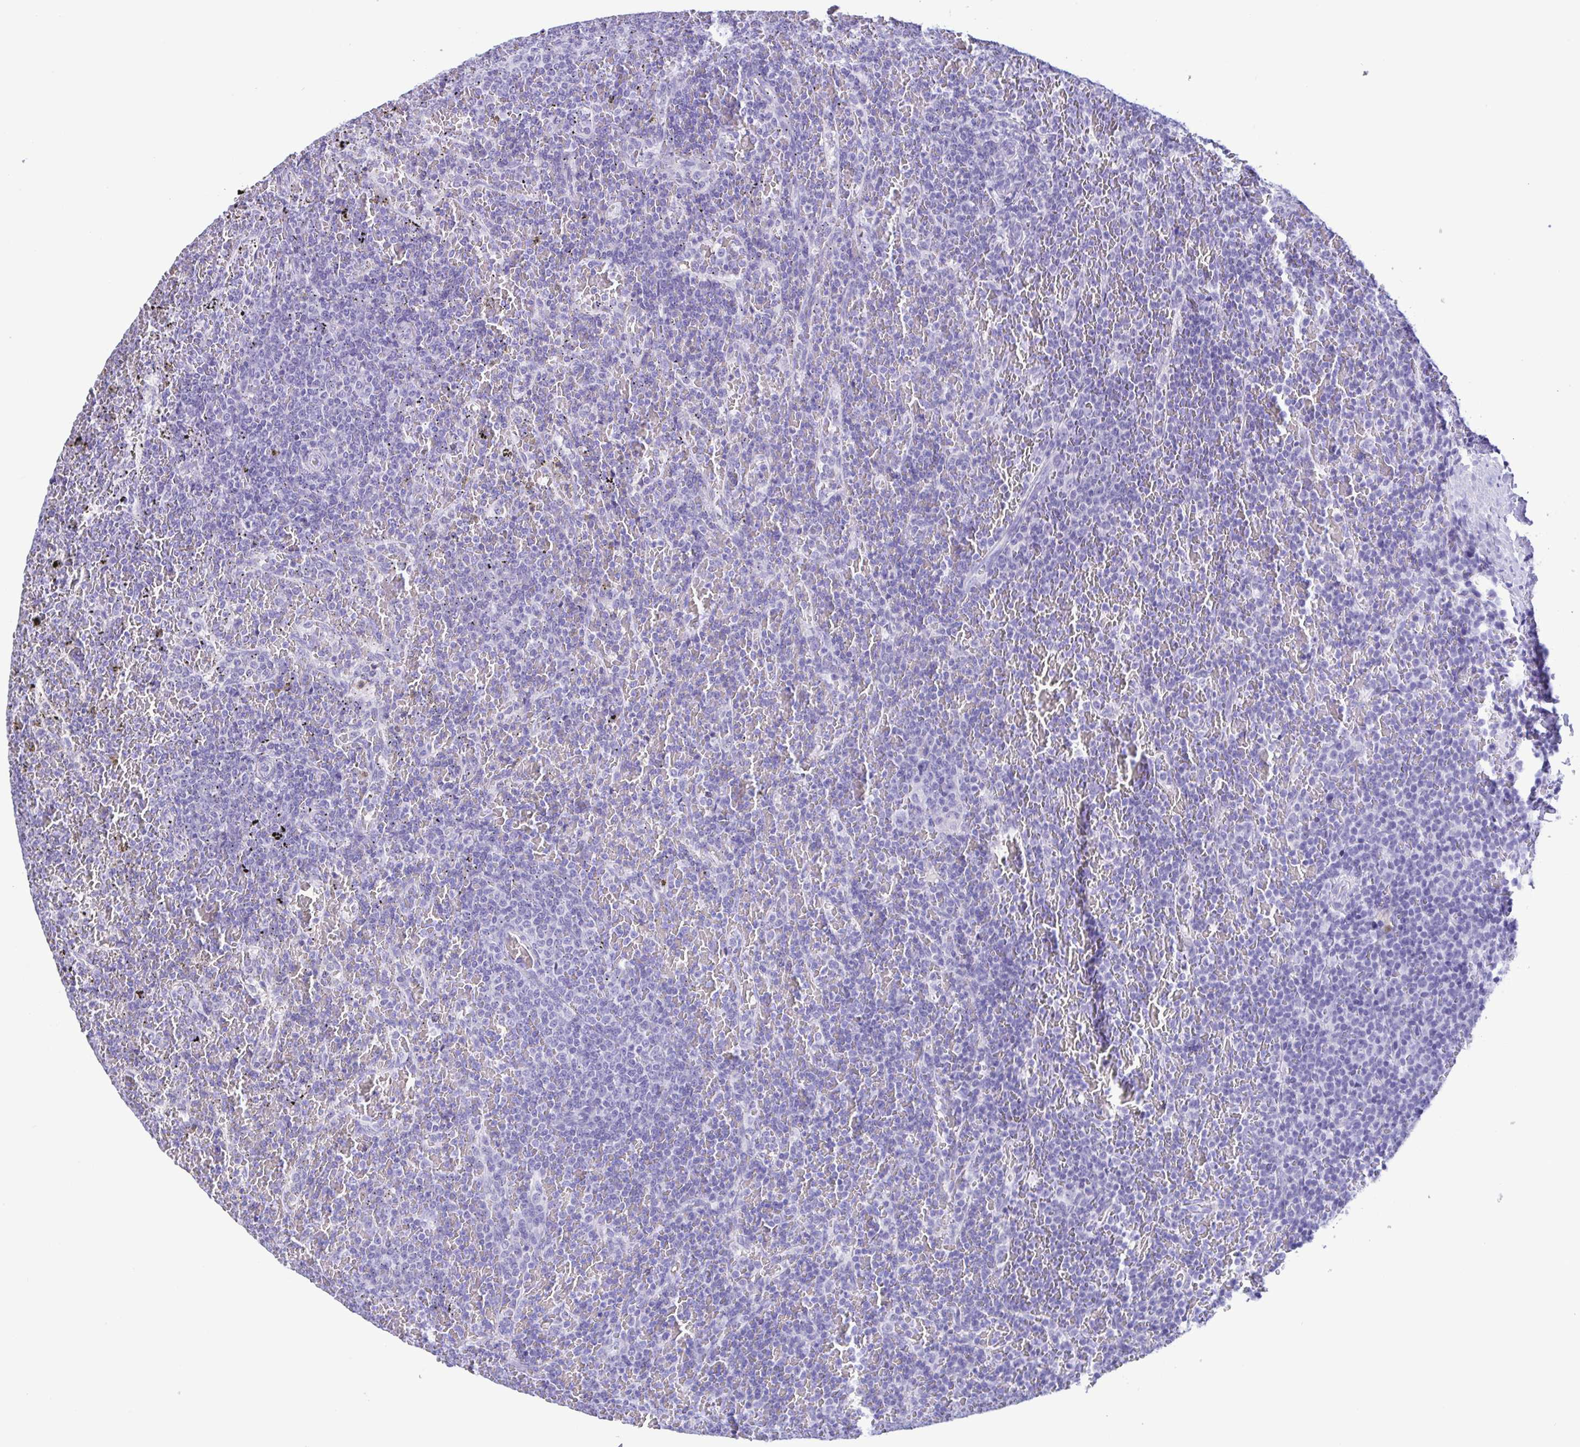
{"staining": {"intensity": "negative", "quantity": "none", "location": "none"}, "tissue": "lymphoma", "cell_type": "Tumor cells", "image_type": "cancer", "snomed": [{"axis": "morphology", "description": "Malignant lymphoma, non-Hodgkin's type, Low grade"}, {"axis": "topography", "description": "Spleen"}], "caption": "Immunohistochemistry (IHC) of lymphoma demonstrates no staining in tumor cells. (IHC, brightfield microscopy, high magnification).", "gene": "TSPY2", "patient": {"sex": "female", "age": 77}}